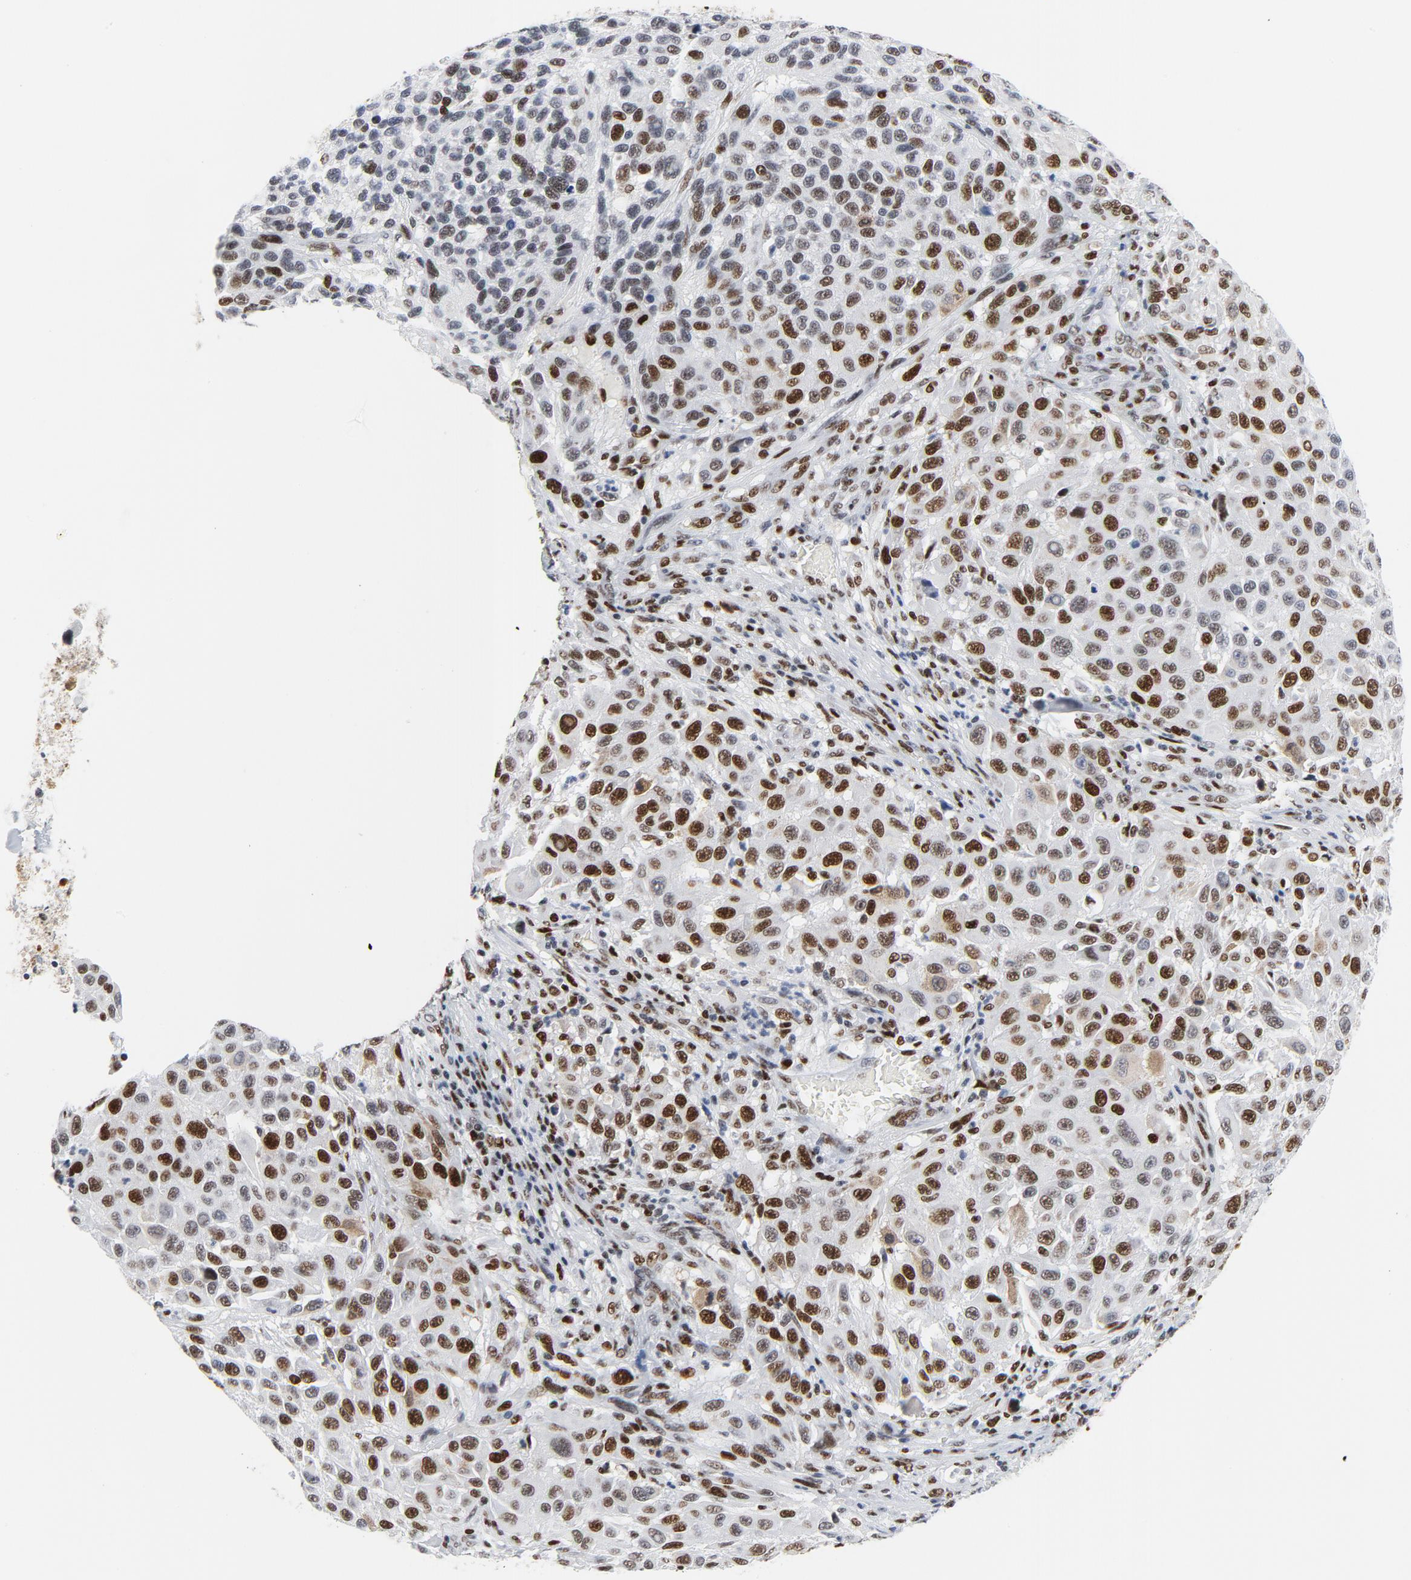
{"staining": {"intensity": "strong", "quantity": ">75%", "location": "nuclear"}, "tissue": "melanoma", "cell_type": "Tumor cells", "image_type": "cancer", "snomed": [{"axis": "morphology", "description": "Malignant melanoma, Metastatic site"}, {"axis": "topography", "description": "Lymph node"}], "caption": "Strong nuclear positivity for a protein is identified in about >75% of tumor cells of malignant melanoma (metastatic site) using immunohistochemistry (IHC).", "gene": "POLD1", "patient": {"sex": "male", "age": 61}}